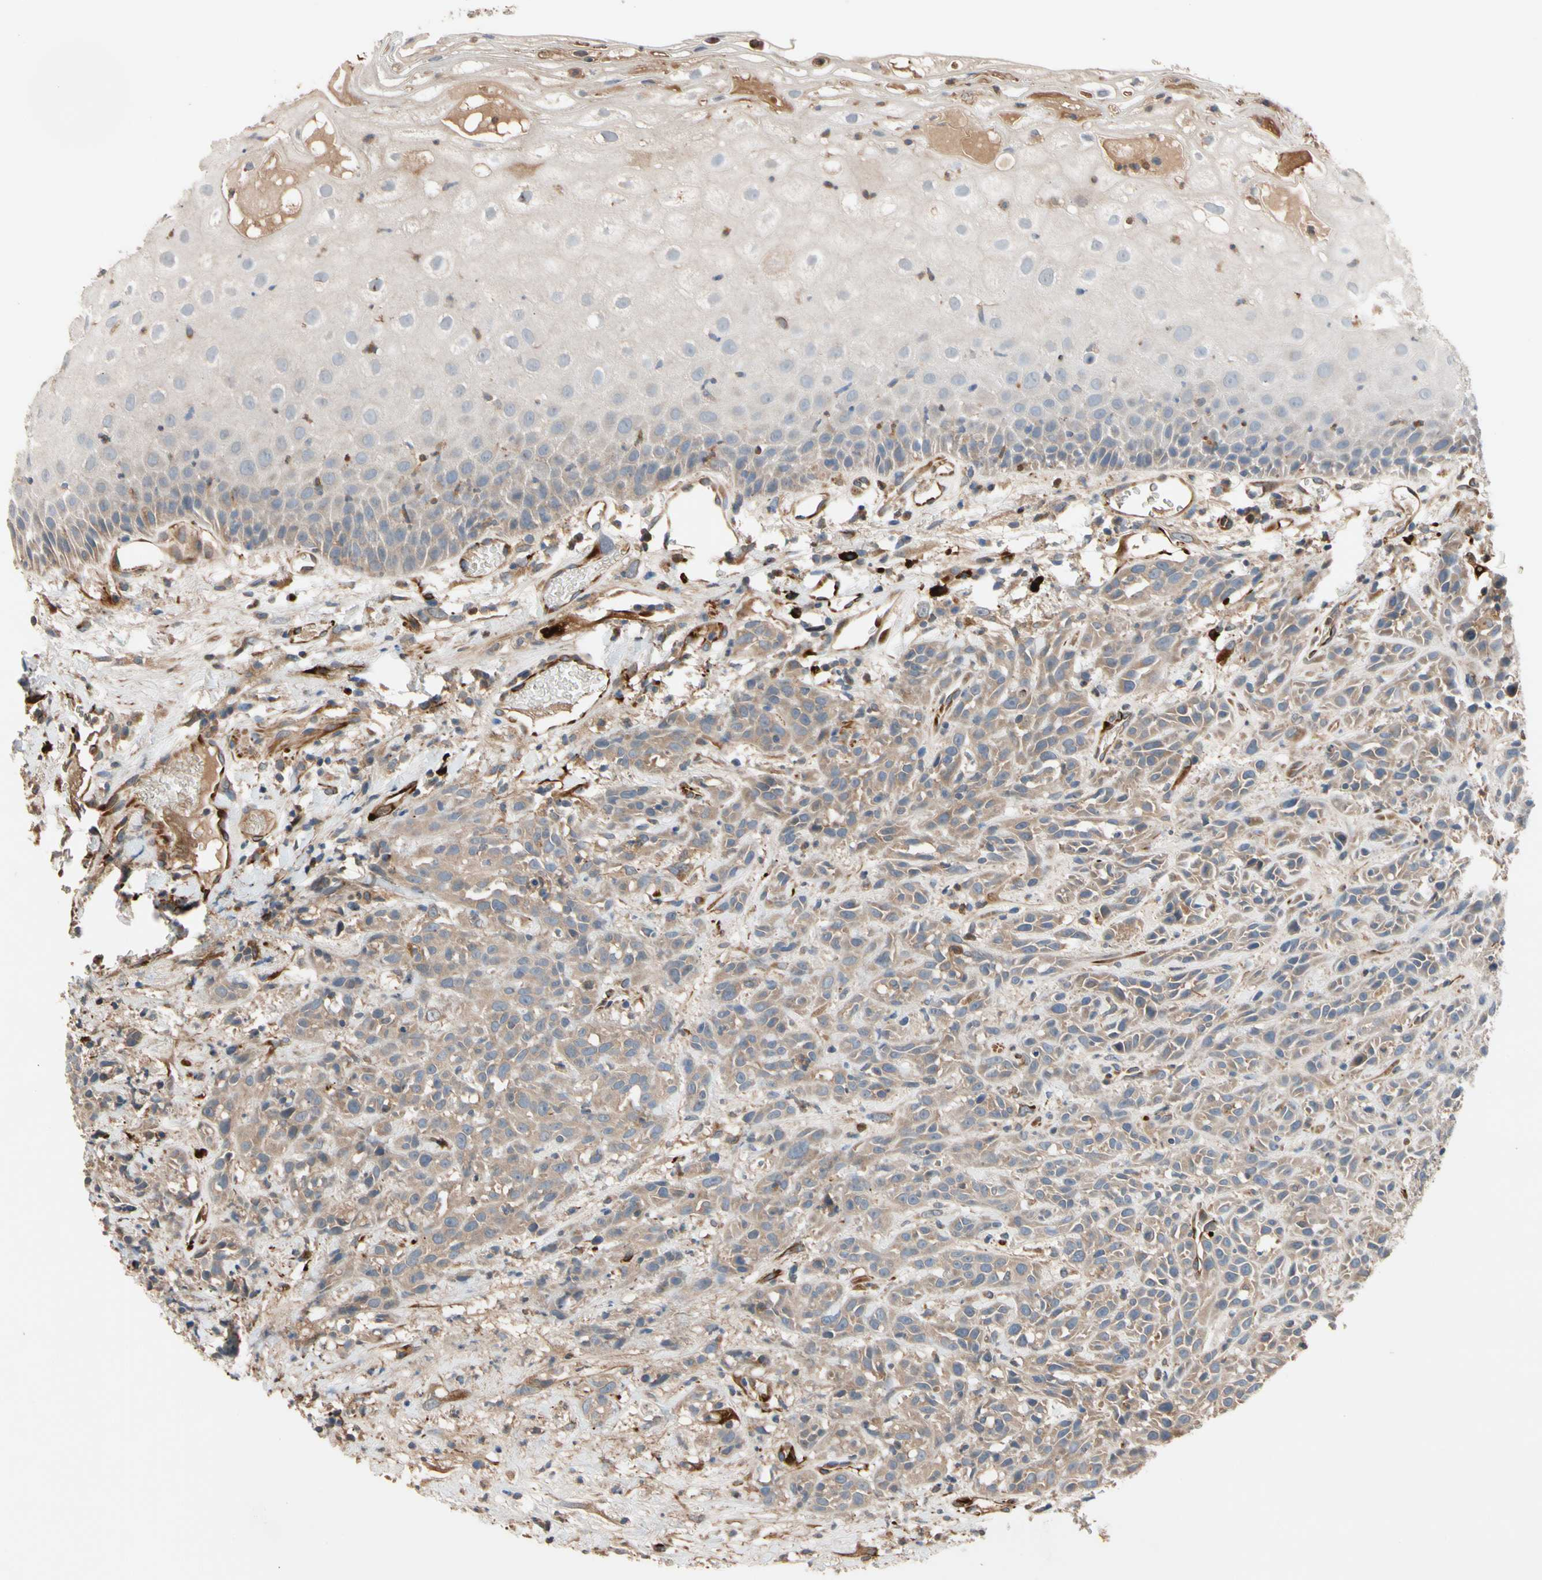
{"staining": {"intensity": "weak", "quantity": ">75%", "location": "cytoplasmic/membranous"}, "tissue": "head and neck cancer", "cell_type": "Tumor cells", "image_type": "cancer", "snomed": [{"axis": "morphology", "description": "Normal tissue, NOS"}, {"axis": "morphology", "description": "Squamous cell carcinoma, NOS"}, {"axis": "topography", "description": "Cartilage tissue"}, {"axis": "topography", "description": "Head-Neck"}], "caption": "Tumor cells demonstrate weak cytoplasmic/membranous staining in about >75% of cells in head and neck cancer. Nuclei are stained in blue.", "gene": "FGD6", "patient": {"sex": "male", "age": 62}}